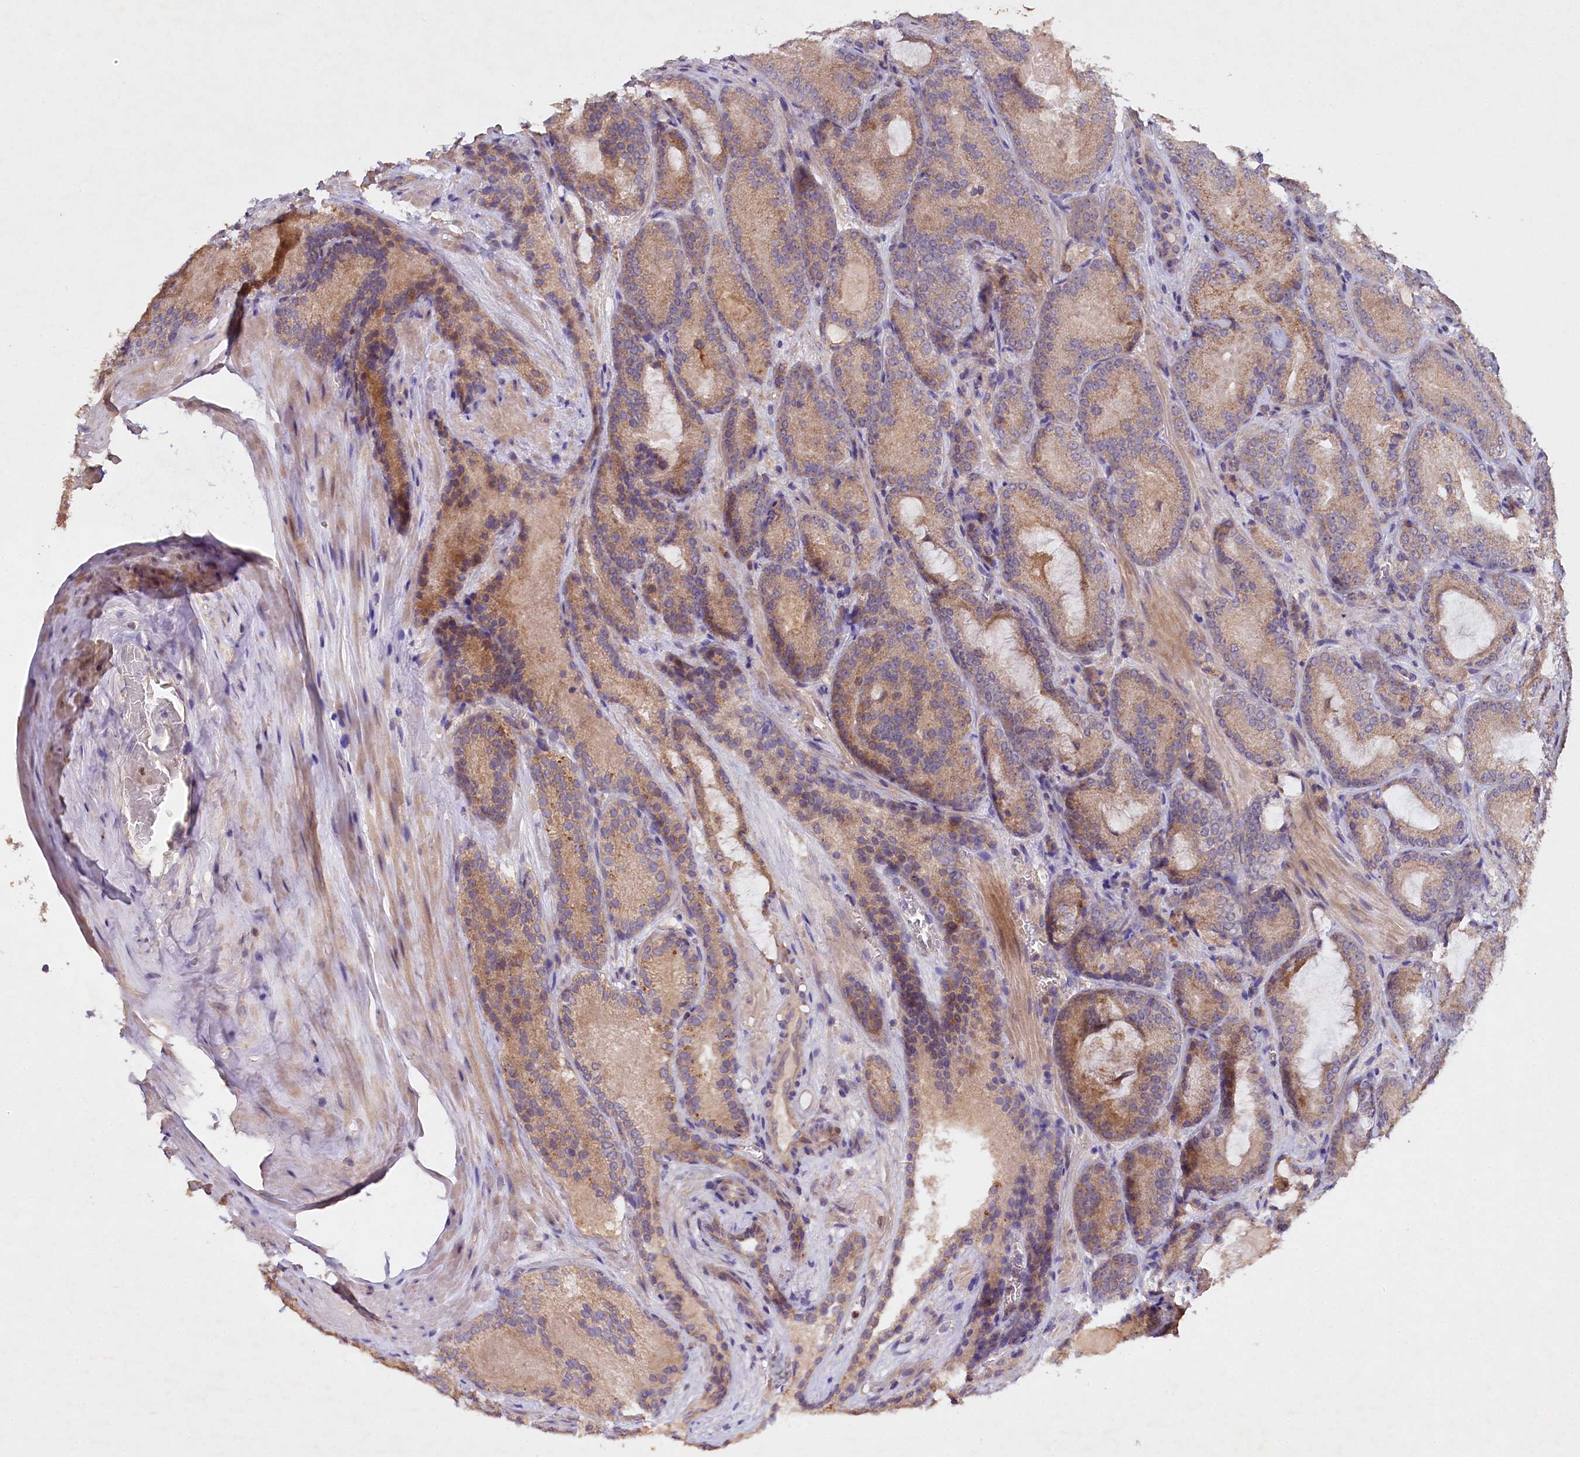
{"staining": {"intensity": "moderate", "quantity": "25%-75%", "location": "cytoplasmic/membranous"}, "tissue": "prostate cancer", "cell_type": "Tumor cells", "image_type": "cancer", "snomed": [{"axis": "morphology", "description": "Adenocarcinoma, Low grade"}, {"axis": "topography", "description": "Prostate"}], "caption": "Brown immunohistochemical staining in human low-grade adenocarcinoma (prostate) shows moderate cytoplasmic/membranous positivity in about 25%-75% of tumor cells.", "gene": "ETFBKMT", "patient": {"sex": "male", "age": 74}}